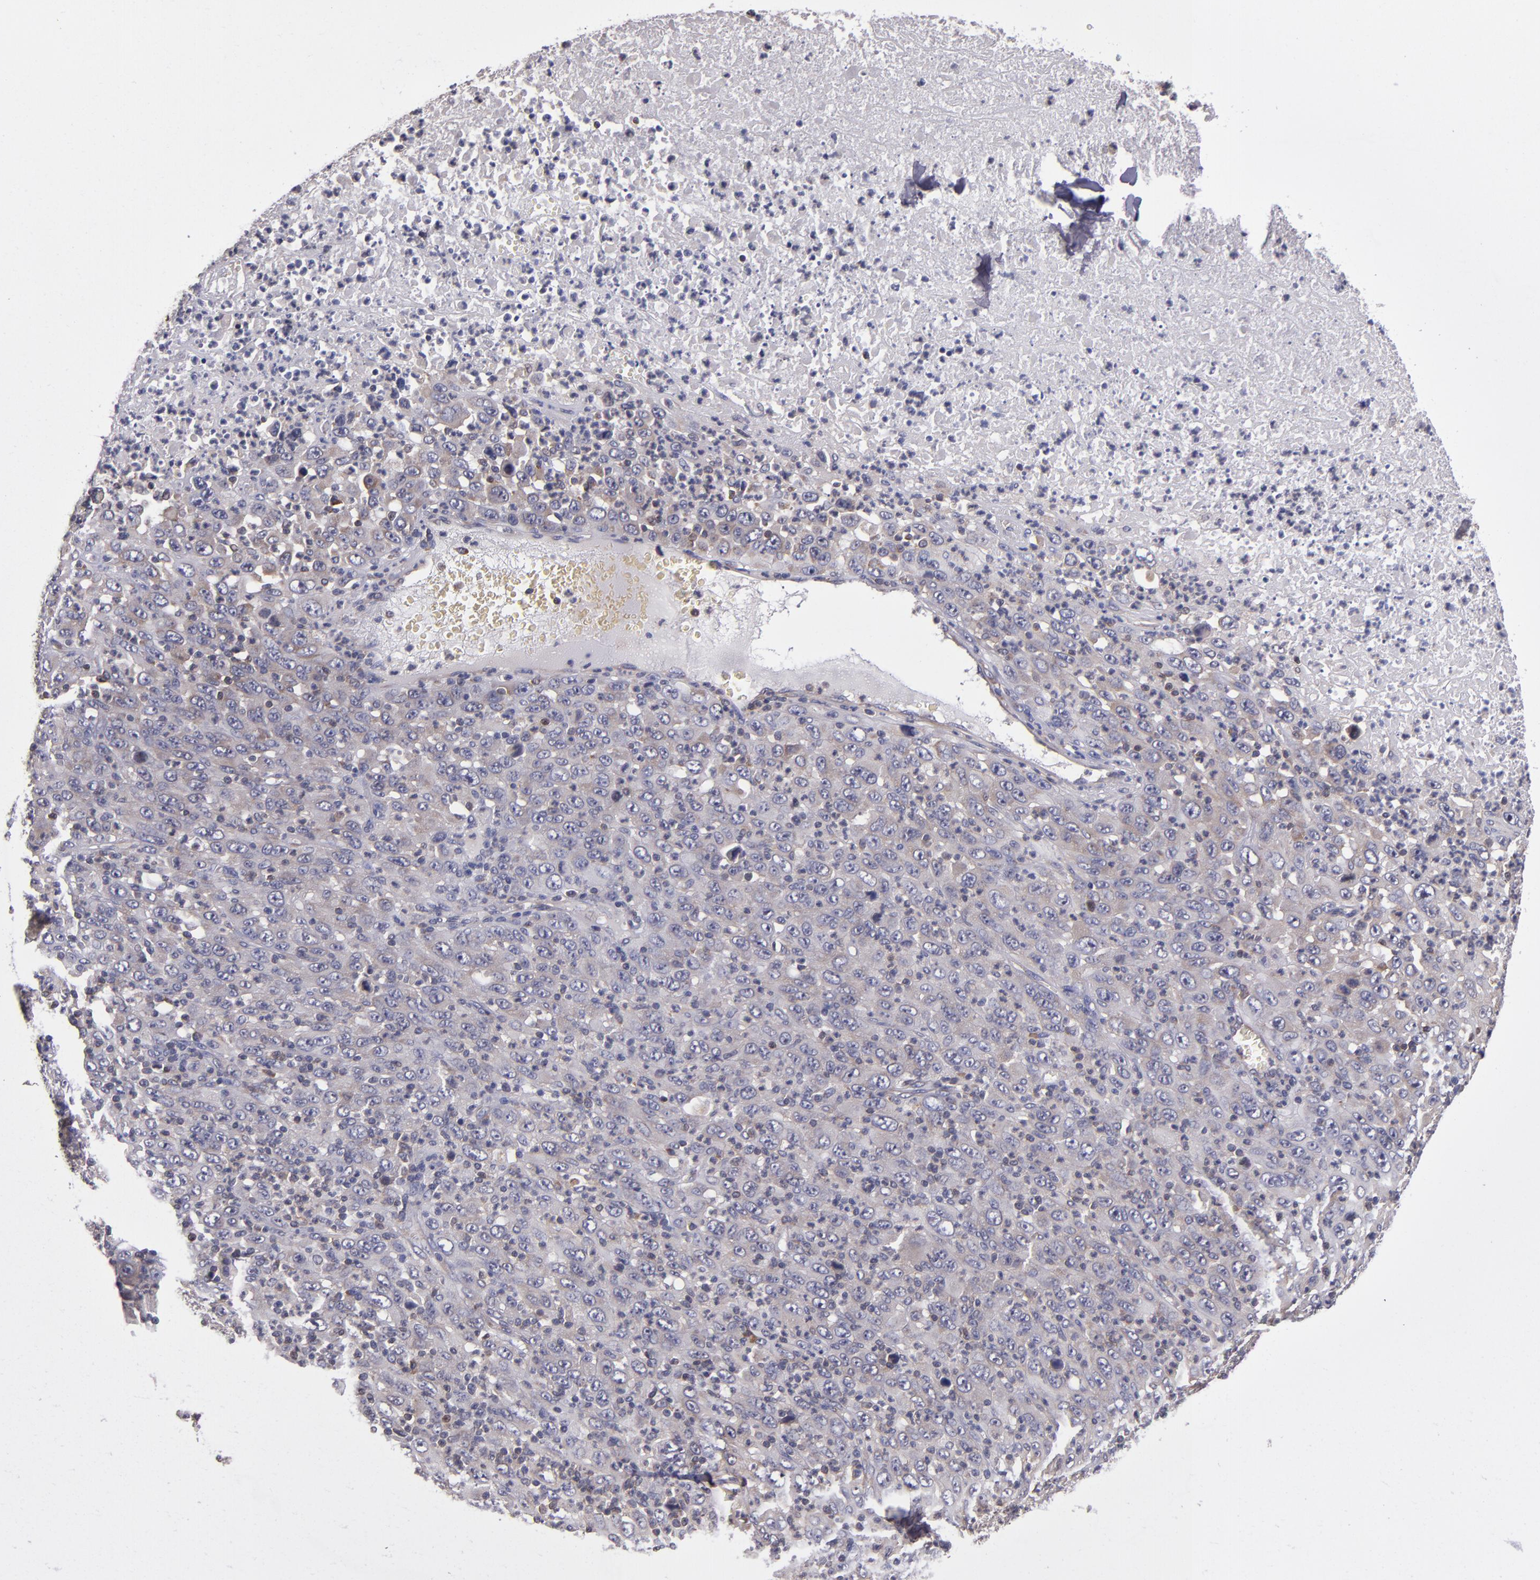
{"staining": {"intensity": "moderate", "quantity": ">75%", "location": "cytoplasmic/membranous"}, "tissue": "melanoma", "cell_type": "Tumor cells", "image_type": "cancer", "snomed": [{"axis": "morphology", "description": "Malignant melanoma, Metastatic site"}, {"axis": "topography", "description": "Skin"}], "caption": "The photomicrograph shows immunohistochemical staining of melanoma. There is moderate cytoplasmic/membranous positivity is identified in about >75% of tumor cells. Ihc stains the protein of interest in brown and the nuclei are stained blue.", "gene": "EIF4ENIF1", "patient": {"sex": "female", "age": 56}}